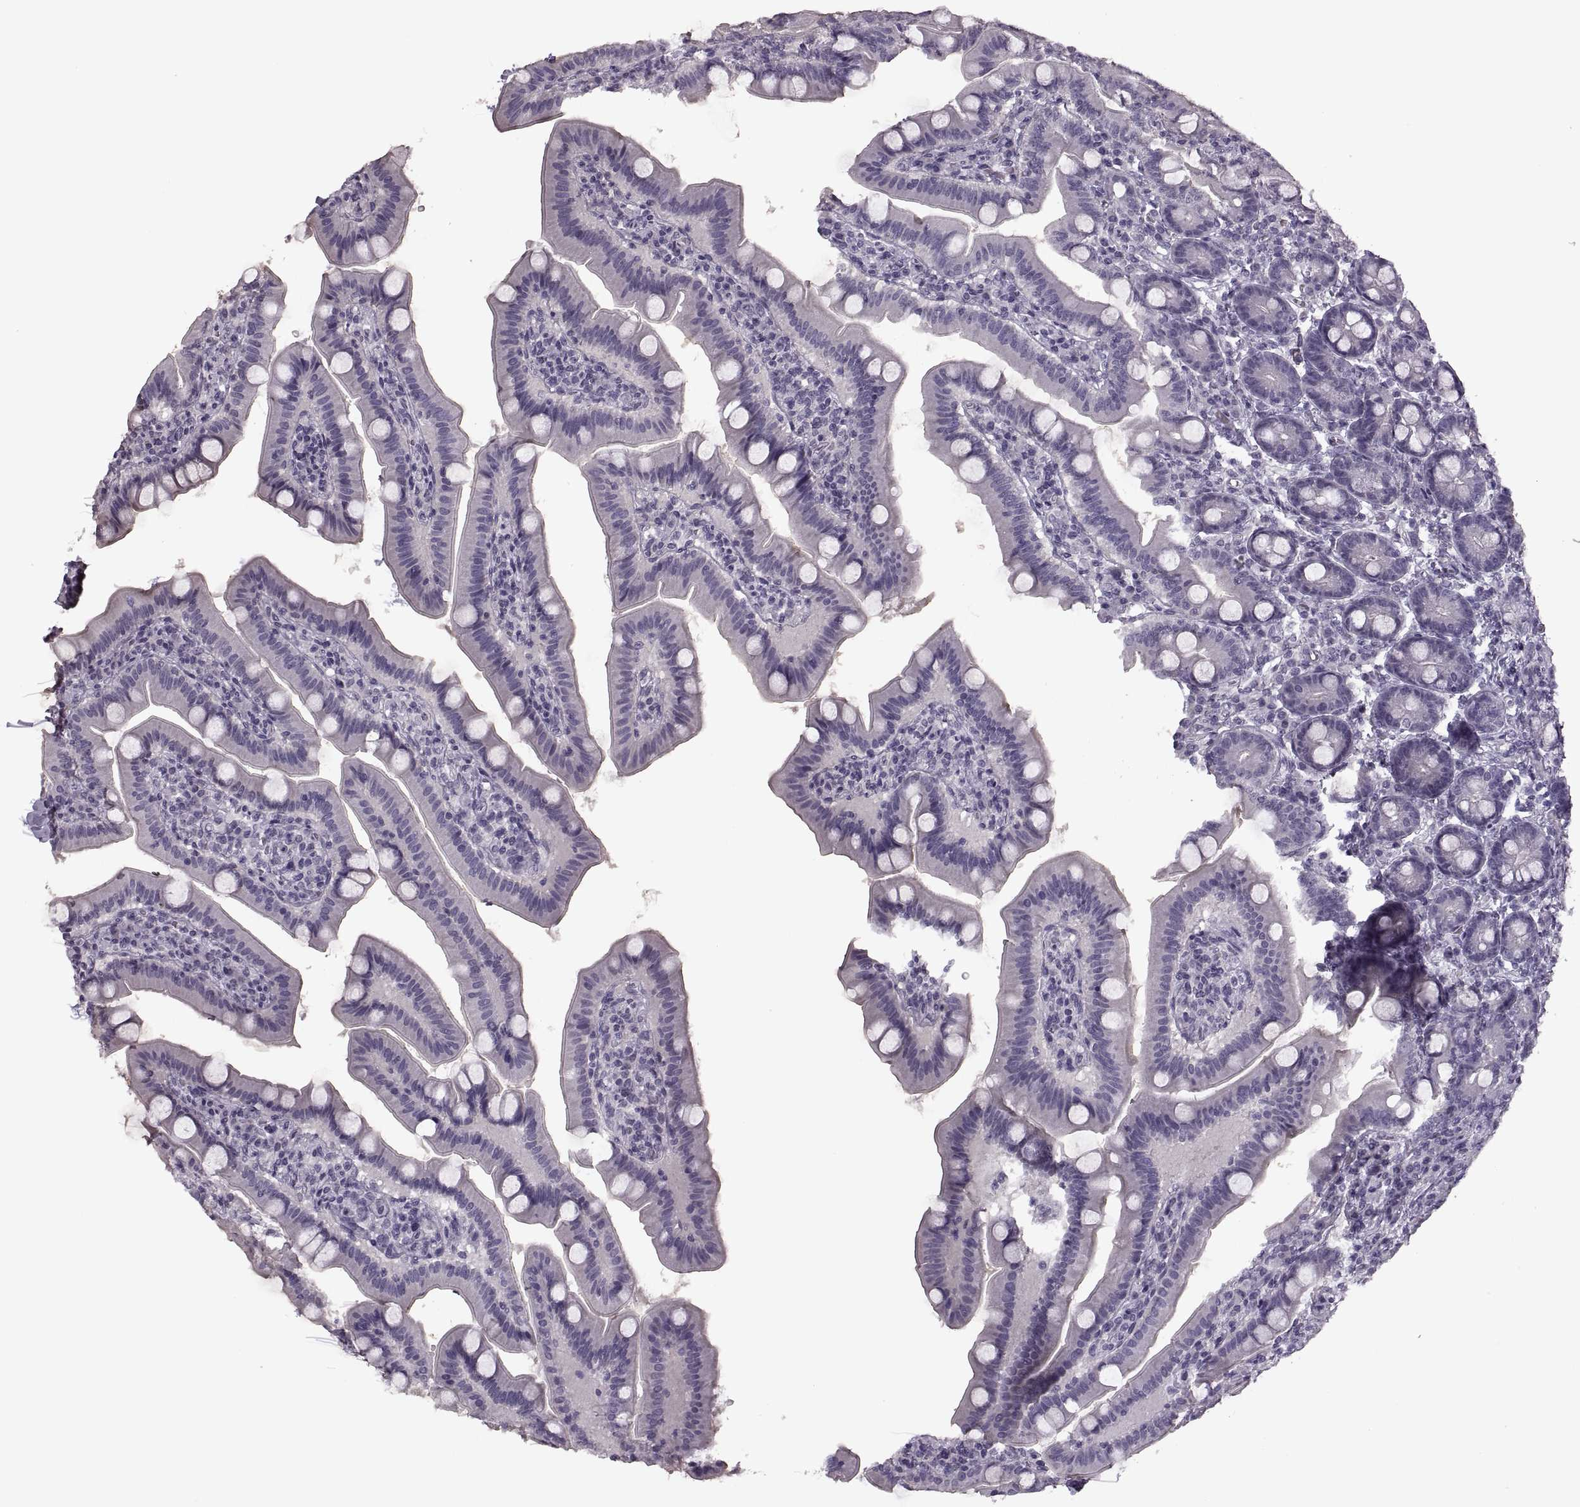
{"staining": {"intensity": "negative", "quantity": "none", "location": "none"}, "tissue": "small intestine", "cell_type": "Glandular cells", "image_type": "normal", "snomed": [{"axis": "morphology", "description": "Normal tissue, NOS"}, {"axis": "topography", "description": "Small intestine"}], "caption": "This is an immunohistochemistry (IHC) histopathology image of normal small intestine. There is no staining in glandular cells.", "gene": "PAGE2B", "patient": {"sex": "male", "age": 66}}